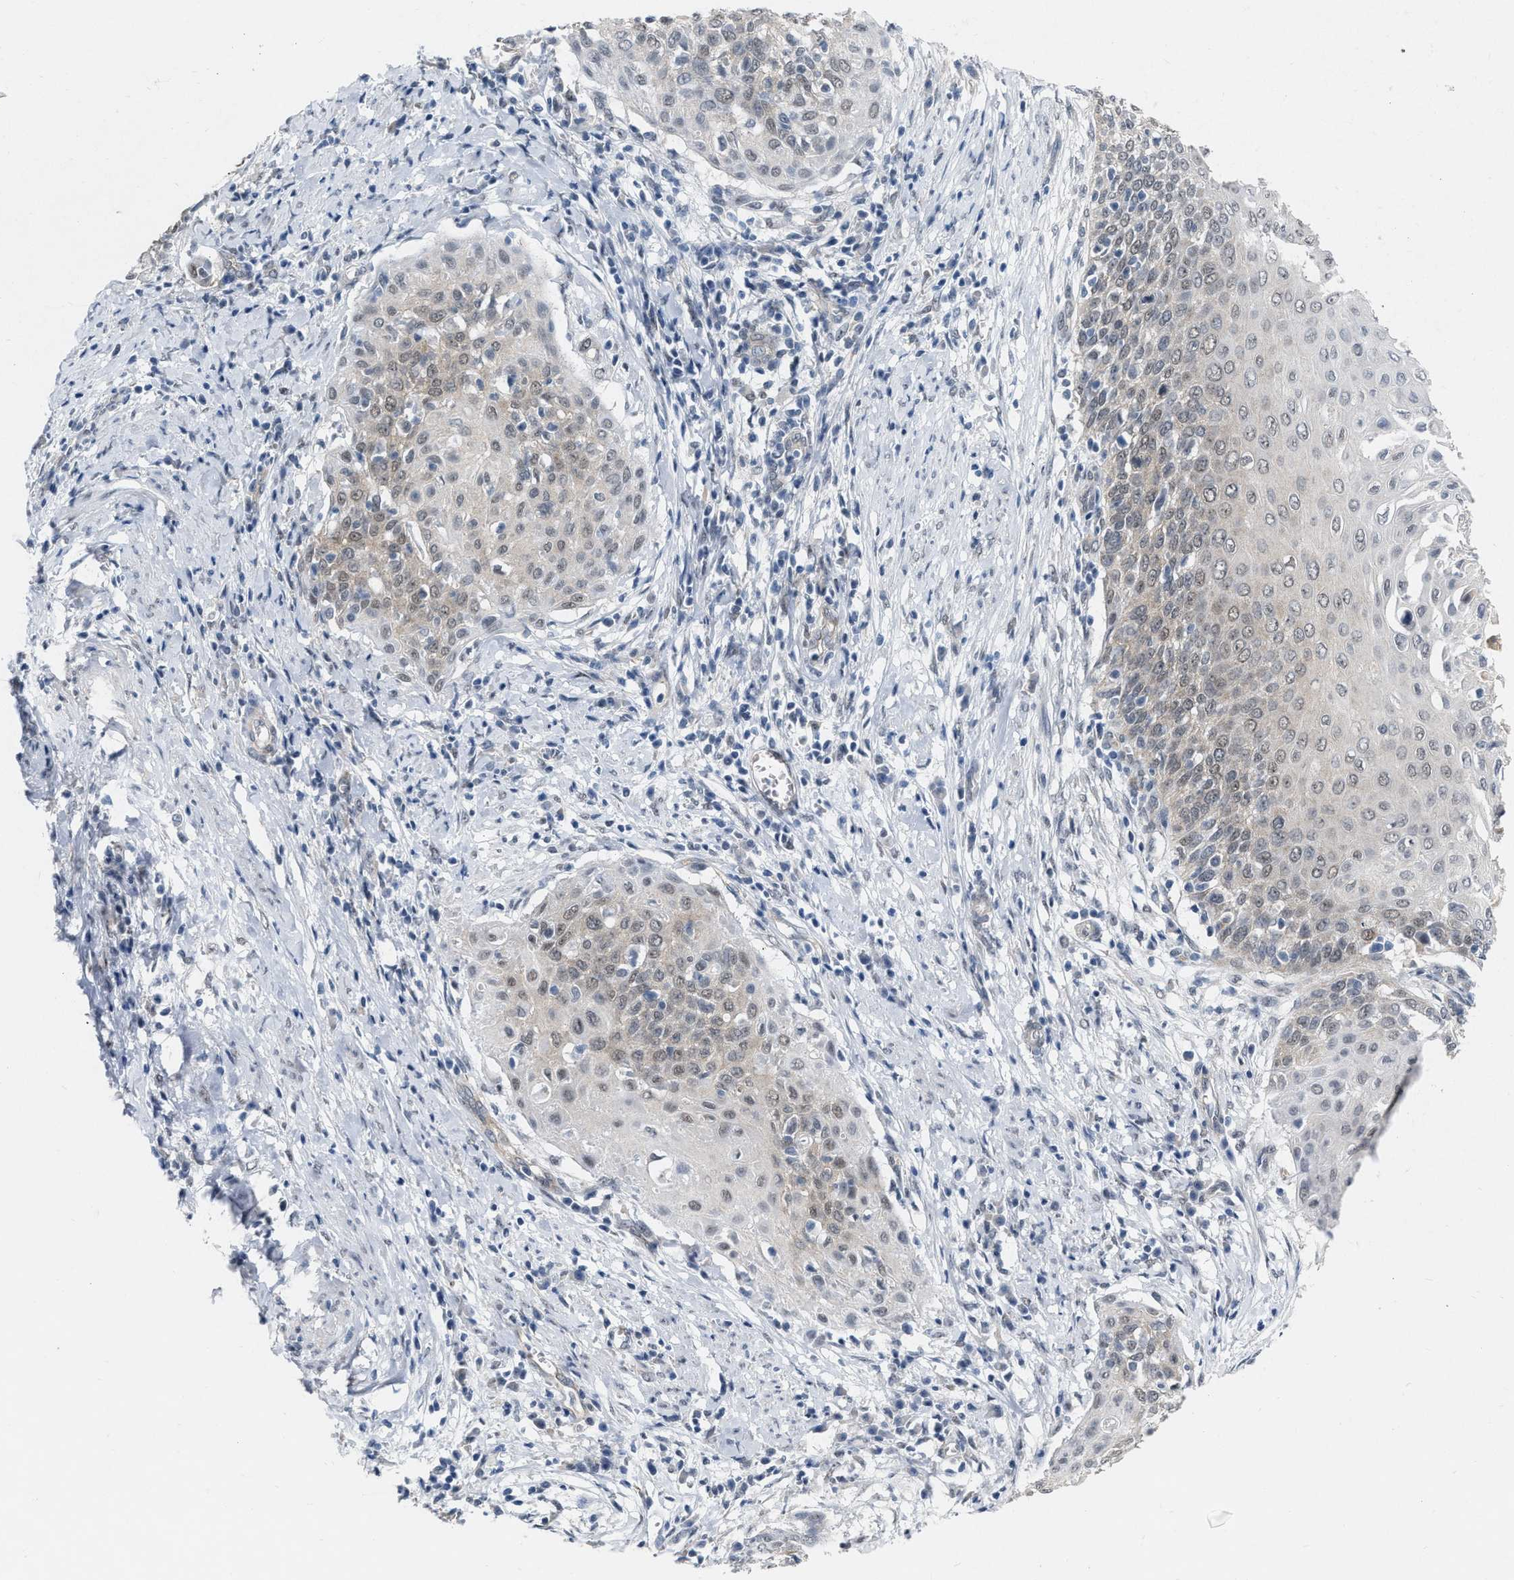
{"staining": {"intensity": "weak", "quantity": "<25%", "location": "nuclear"}, "tissue": "cervical cancer", "cell_type": "Tumor cells", "image_type": "cancer", "snomed": [{"axis": "morphology", "description": "Squamous cell carcinoma, NOS"}, {"axis": "topography", "description": "Cervix"}], "caption": "IHC histopathology image of neoplastic tissue: cervical cancer (squamous cell carcinoma) stained with DAB (3,3'-diaminobenzidine) reveals no significant protein positivity in tumor cells.", "gene": "RUVBL1", "patient": {"sex": "female", "age": 39}}